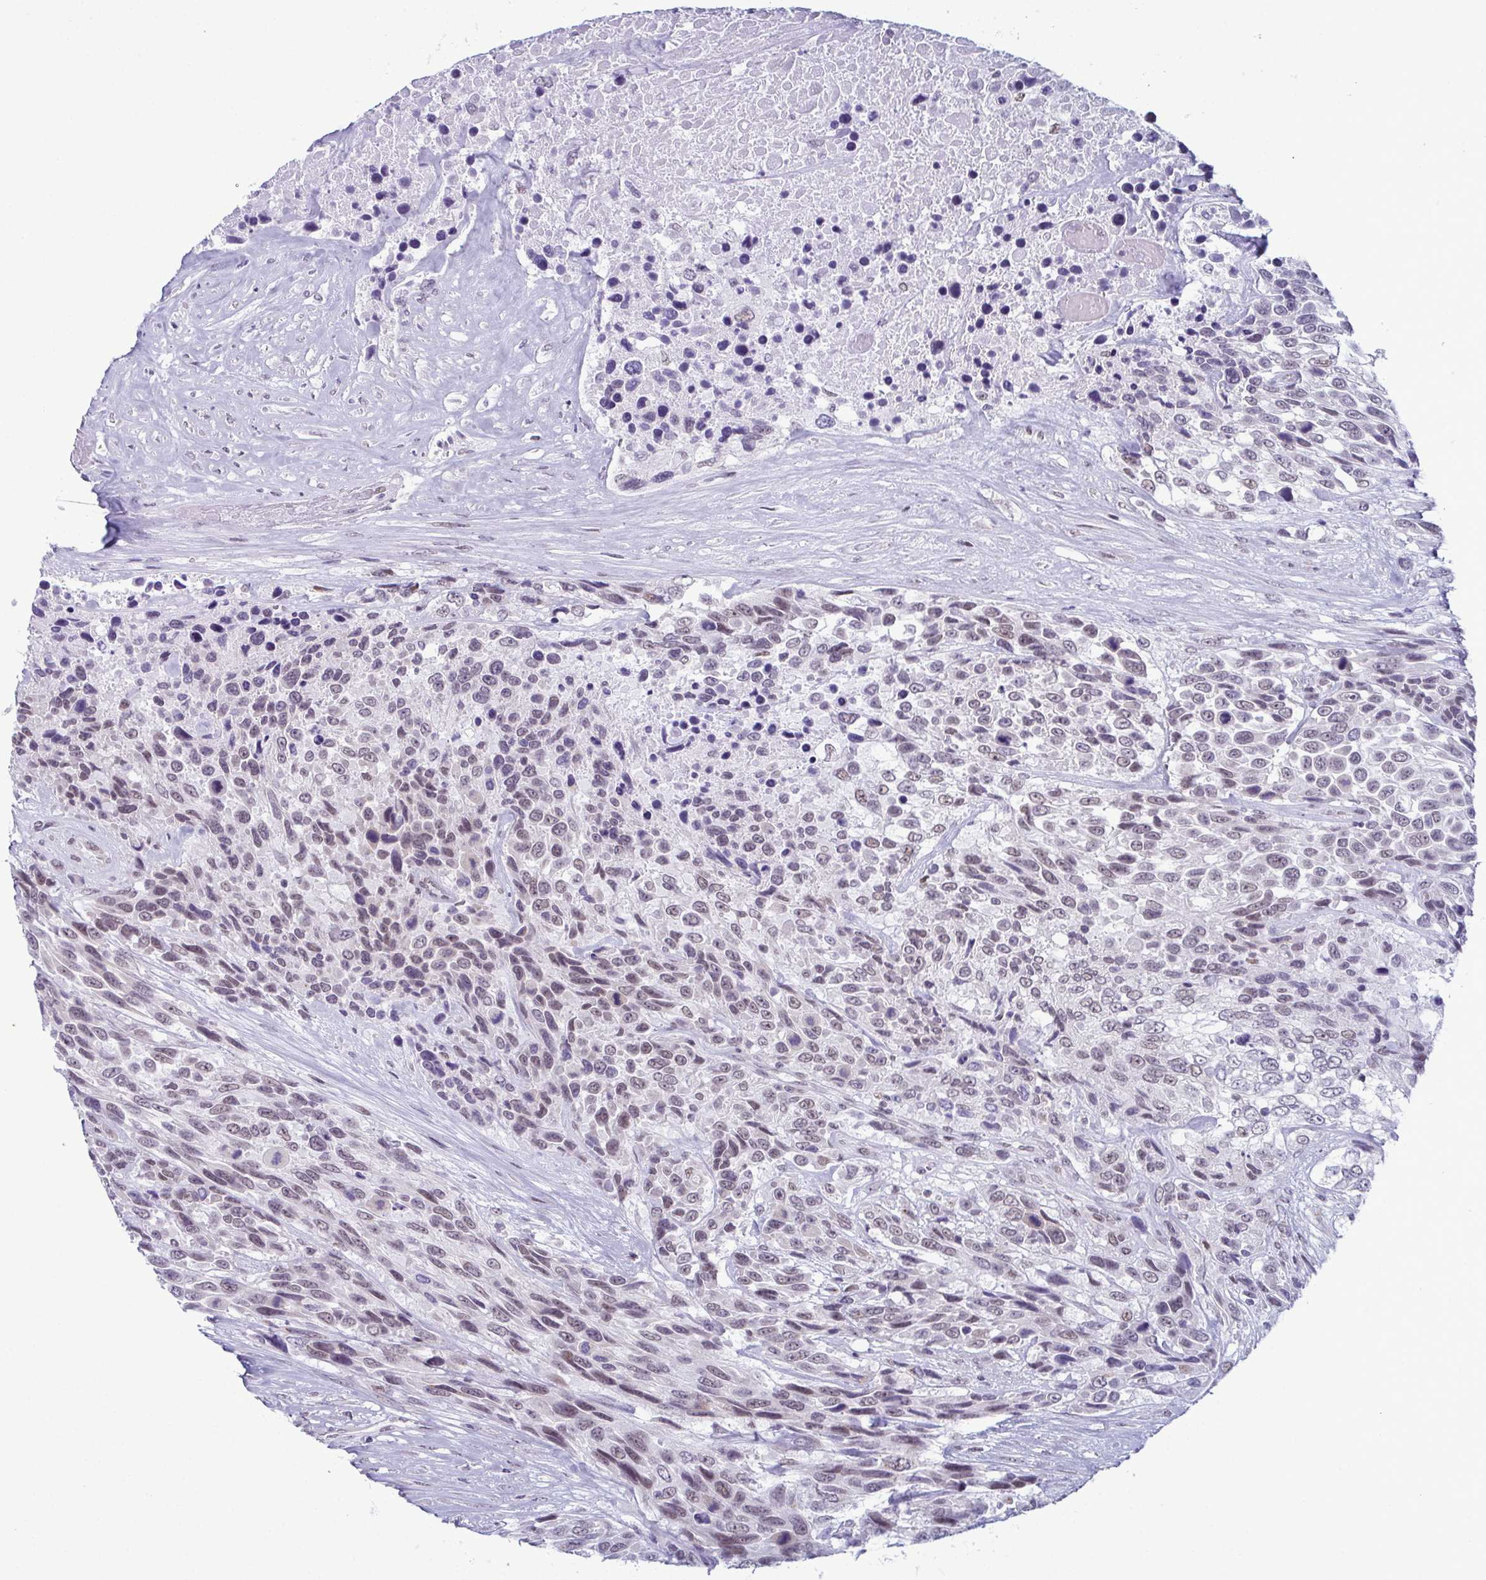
{"staining": {"intensity": "weak", "quantity": "25%-75%", "location": "nuclear"}, "tissue": "urothelial cancer", "cell_type": "Tumor cells", "image_type": "cancer", "snomed": [{"axis": "morphology", "description": "Urothelial carcinoma, High grade"}, {"axis": "topography", "description": "Urinary bladder"}], "caption": "High-power microscopy captured an immunohistochemistry histopathology image of urothelial cancer, revealing weak nuclear expression in approximately 25%-75% of tumor cells.", "gene": "RBM7", "patient": {"sex": "female", "age": 70}}